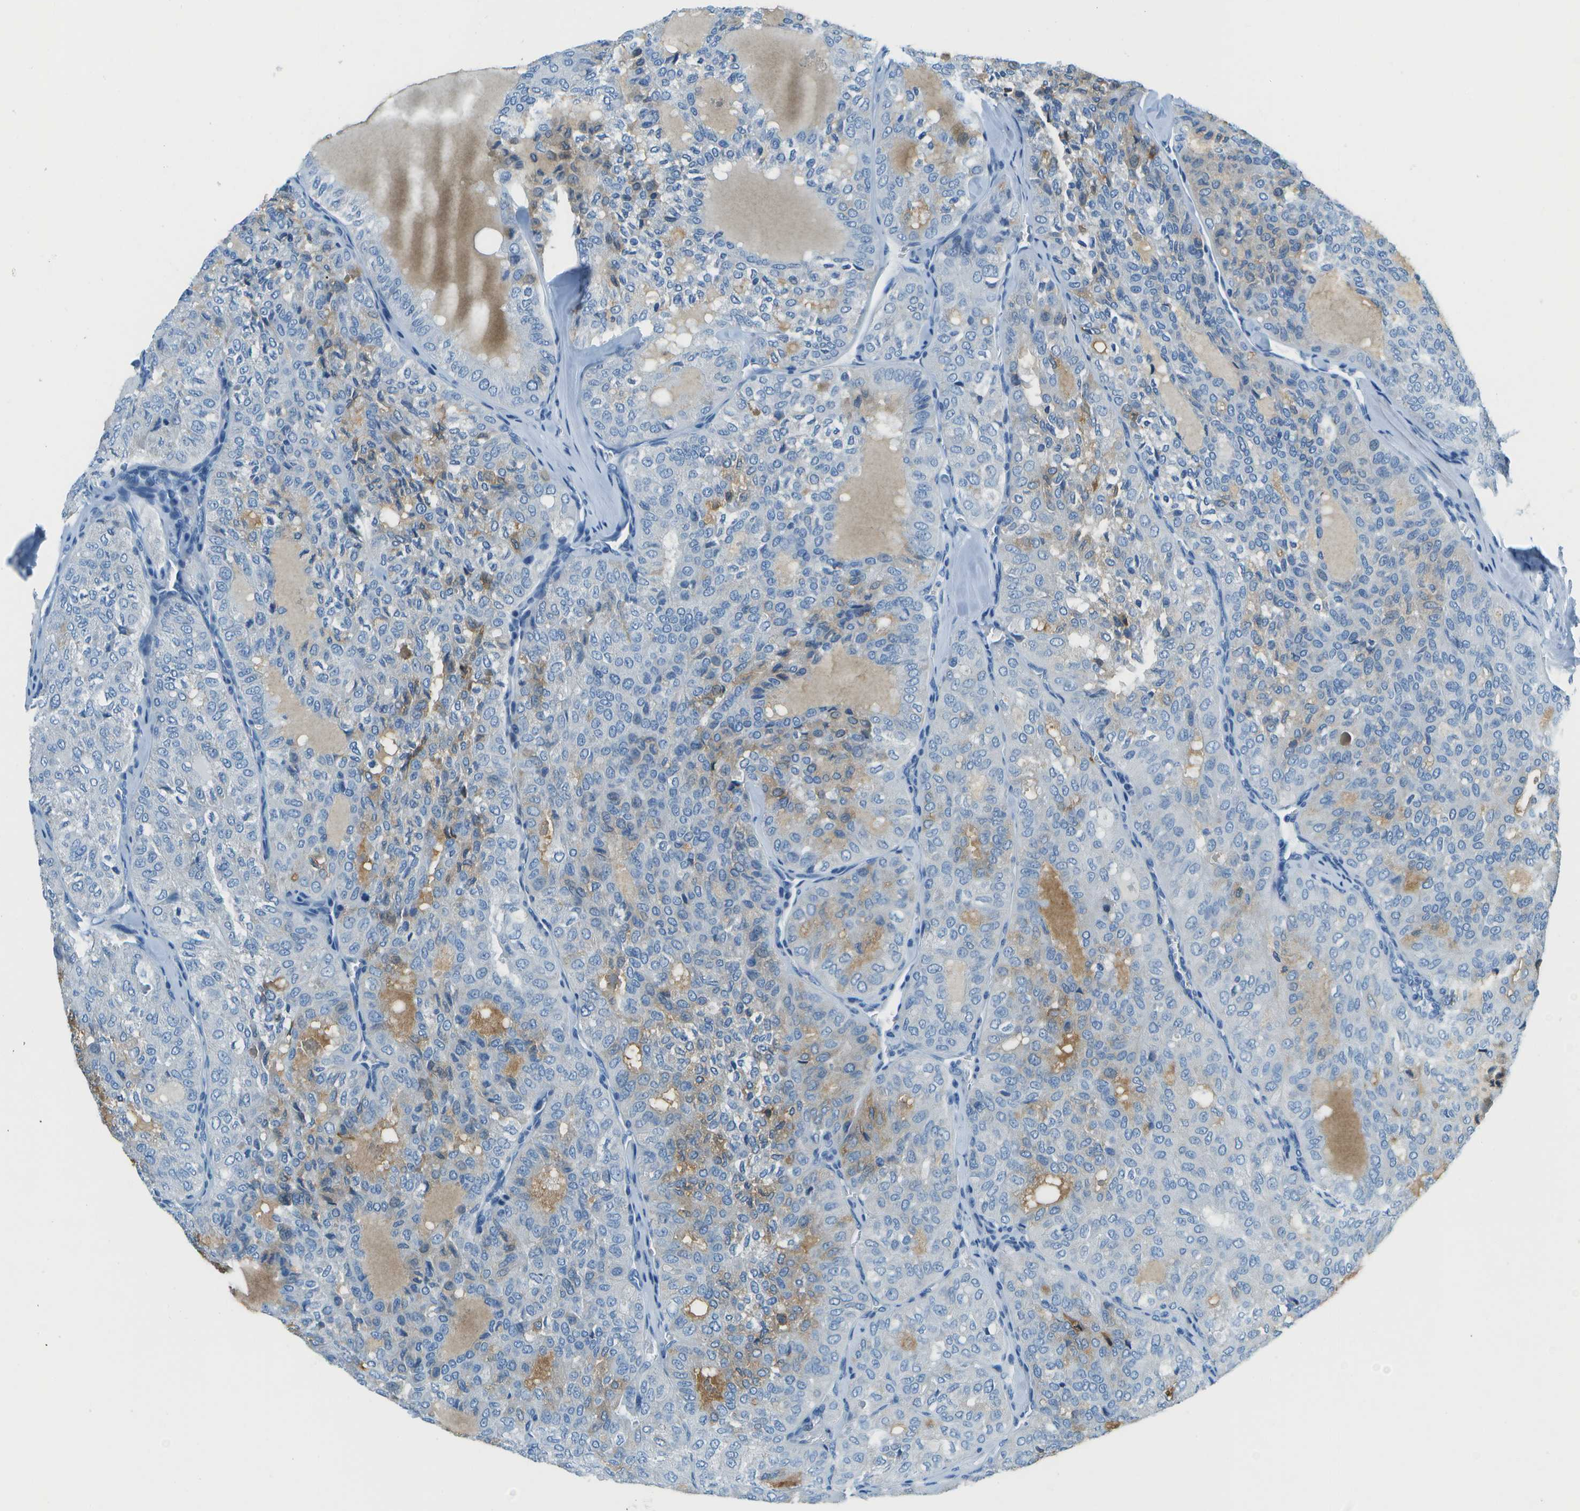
{"staining": {"intensity": "moderate", "quantity": "<25%", "location": "cytoplasmic/membranous"}, "tissue": "thyroid cancer", "cell_type": "Tumor cells", "image_type": "cancer", "snomed": [{"axis": "morphology", "description": "Follicular adenoma carcinoma, NOS"}, {"axis": "topography", "description": "Thyroid gland"}], "caption": "The image demonstrates staining of thyroid cancer (follicular adenoma carcinoma), revealing moderate cytoplasmic/membranous protein expression (brown color) within tumor cells.", "gene": "SLC16A10", "patient": {"sex": "male", "age": 75}}